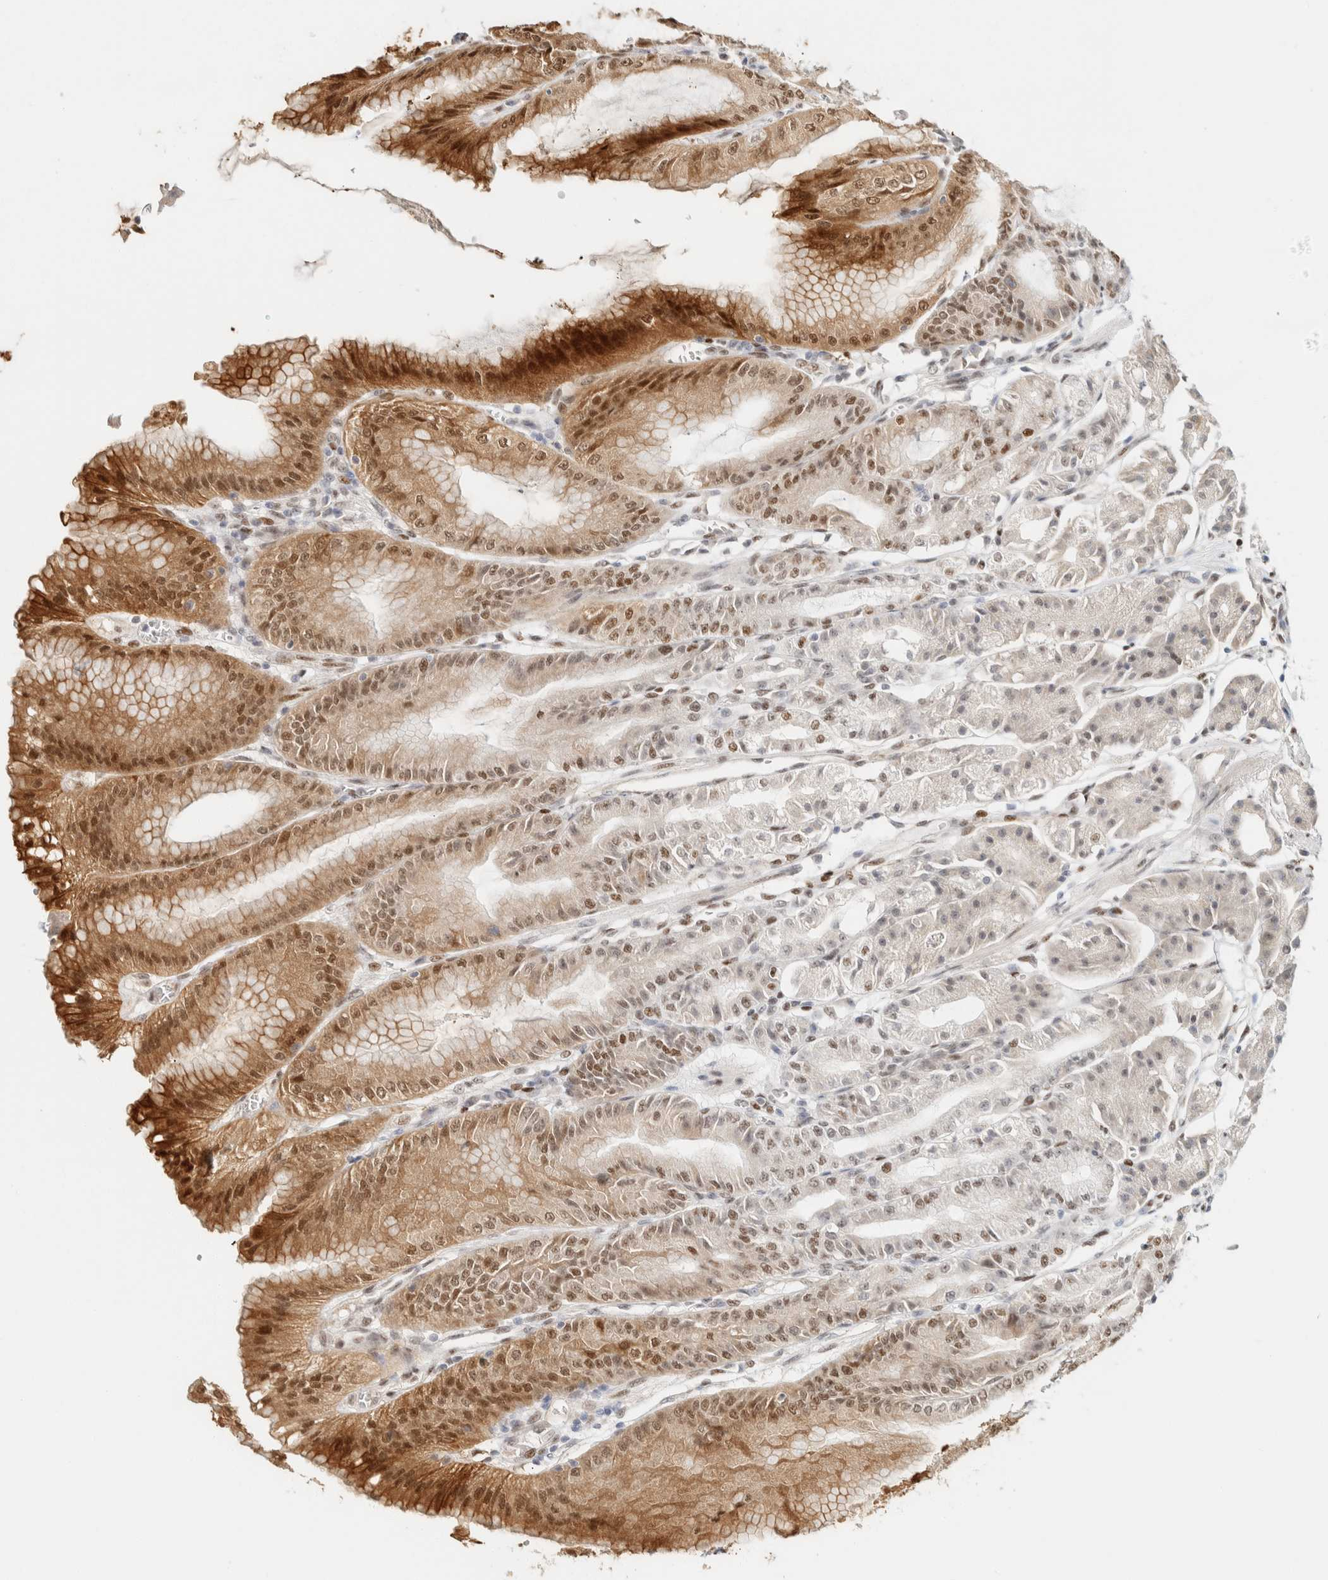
{"staining": {"intensity": "strong", "quantity": "25%-75%", "location": "cytoplasmic/membranous,nuclear"}, "tissue": "stomach", "cell_type": "Glandular cells", "image_type": "normal", "snomed": [{"axis": "morphology", "description": "Normal tissue, NOS"}, {"axis": "topography", "description": "Stomach, lower"}], "caption": "A high-resolution histopathology image shows immunohistochemistry staining of unremarkable stomach, which exhibits strong cytoplasmic/membranous,nuclear expression in about 25%-75% of glandular cells. The staining was performed using DAB (3,3'-diaminobenzidine), with brown indicating positive protein expression. Nuclei are stained blue with hematoxylin.", "gene": "ZNF768", "patient": {"sex": "male", "age": 71}}